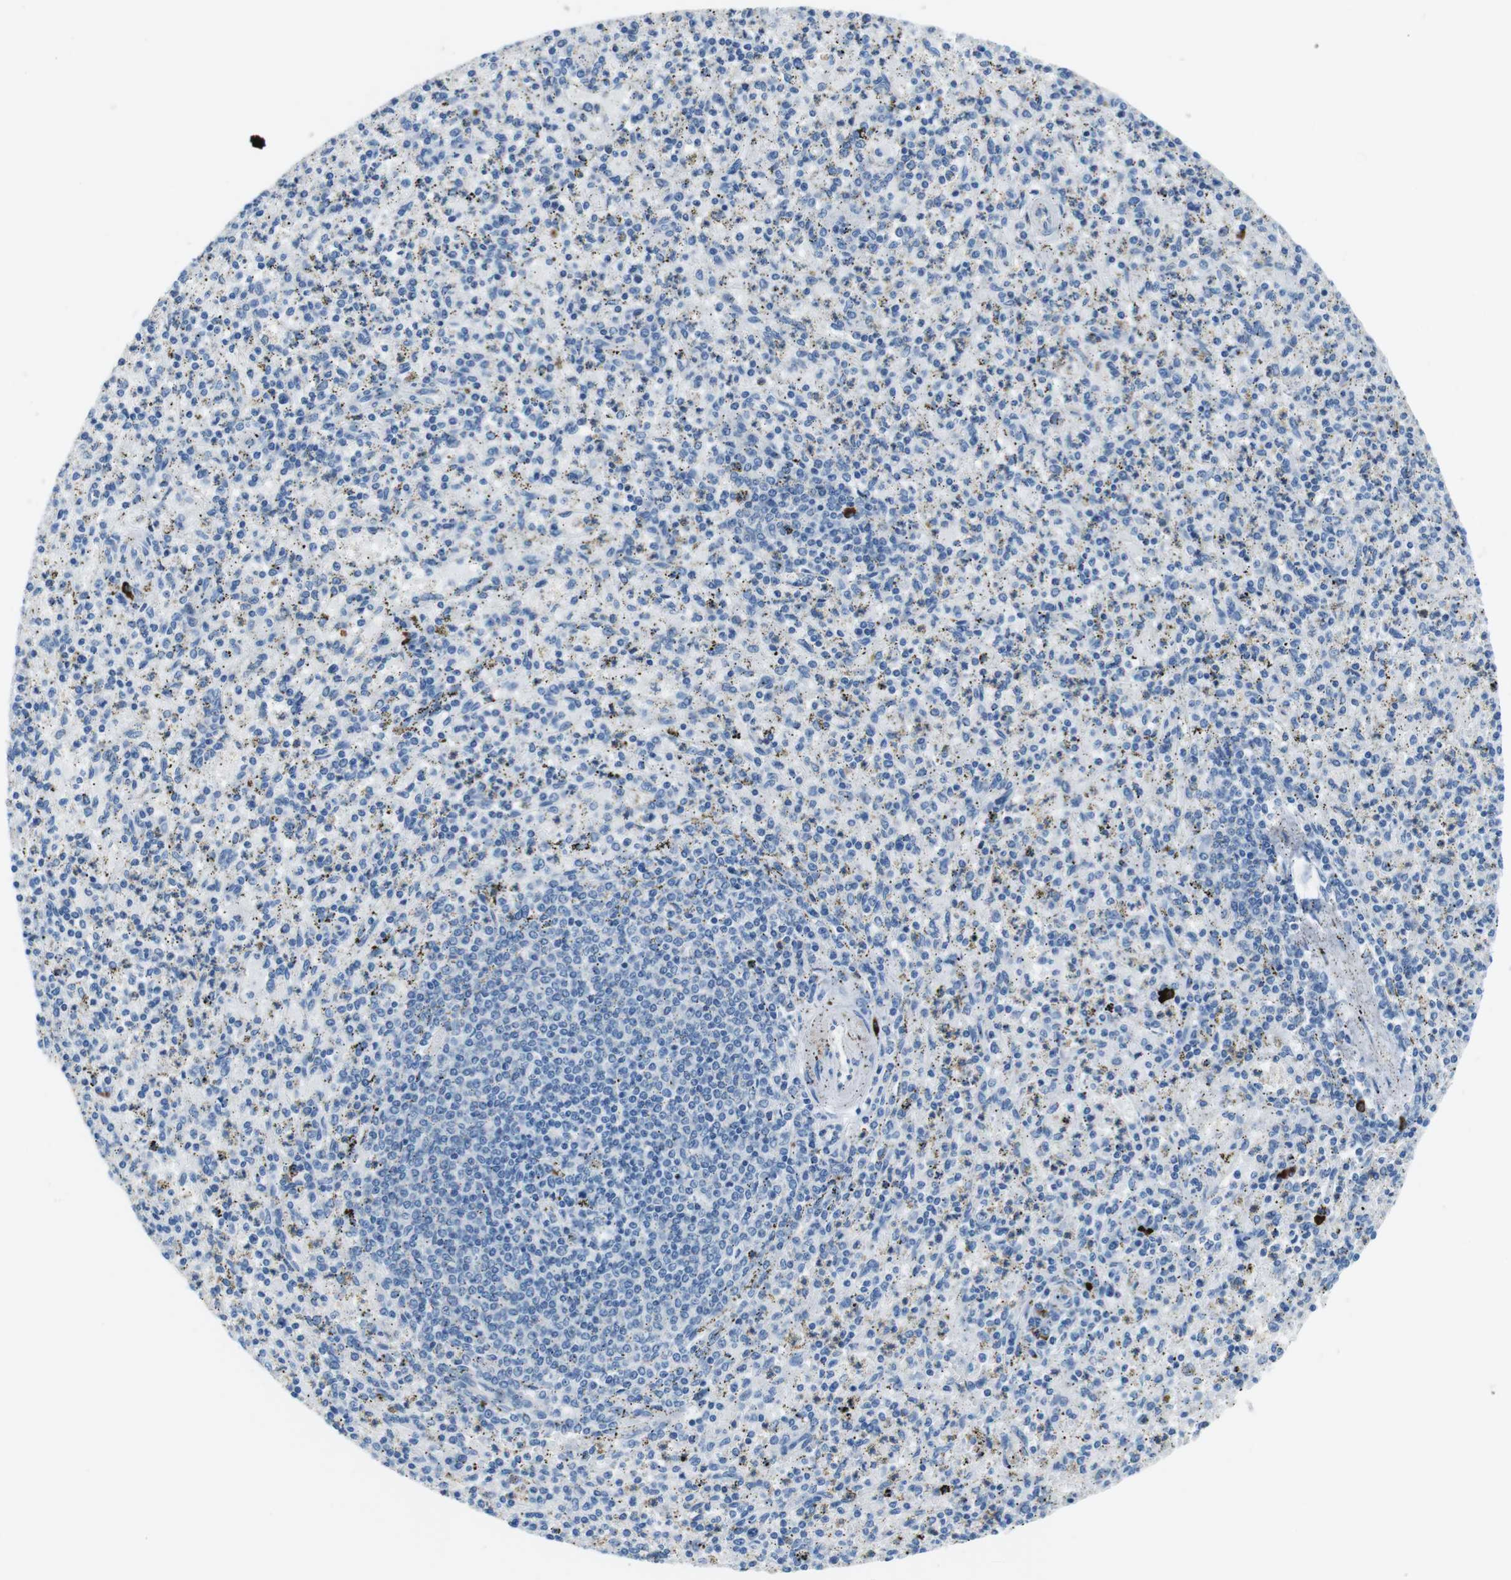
{"staining": {"intensity": "negative", "quantity": "none", "location": "none"}, "tissue": "spleen", "cell_type": "Cells in red pulp", "image_type": "normal", "snomed": [{"axis": "morphology", "description": "Normal tissue, NOS"}, {"axis": "topography", "description": "Spleen"}], "caption": "Immunohistochemistry image of unremarkable human spleen stained for a protein (brown), which reveals no positivity in cells in red pulp.", "gene": "SLC35A3", "patient": {"sex": "male", "age": 72}}